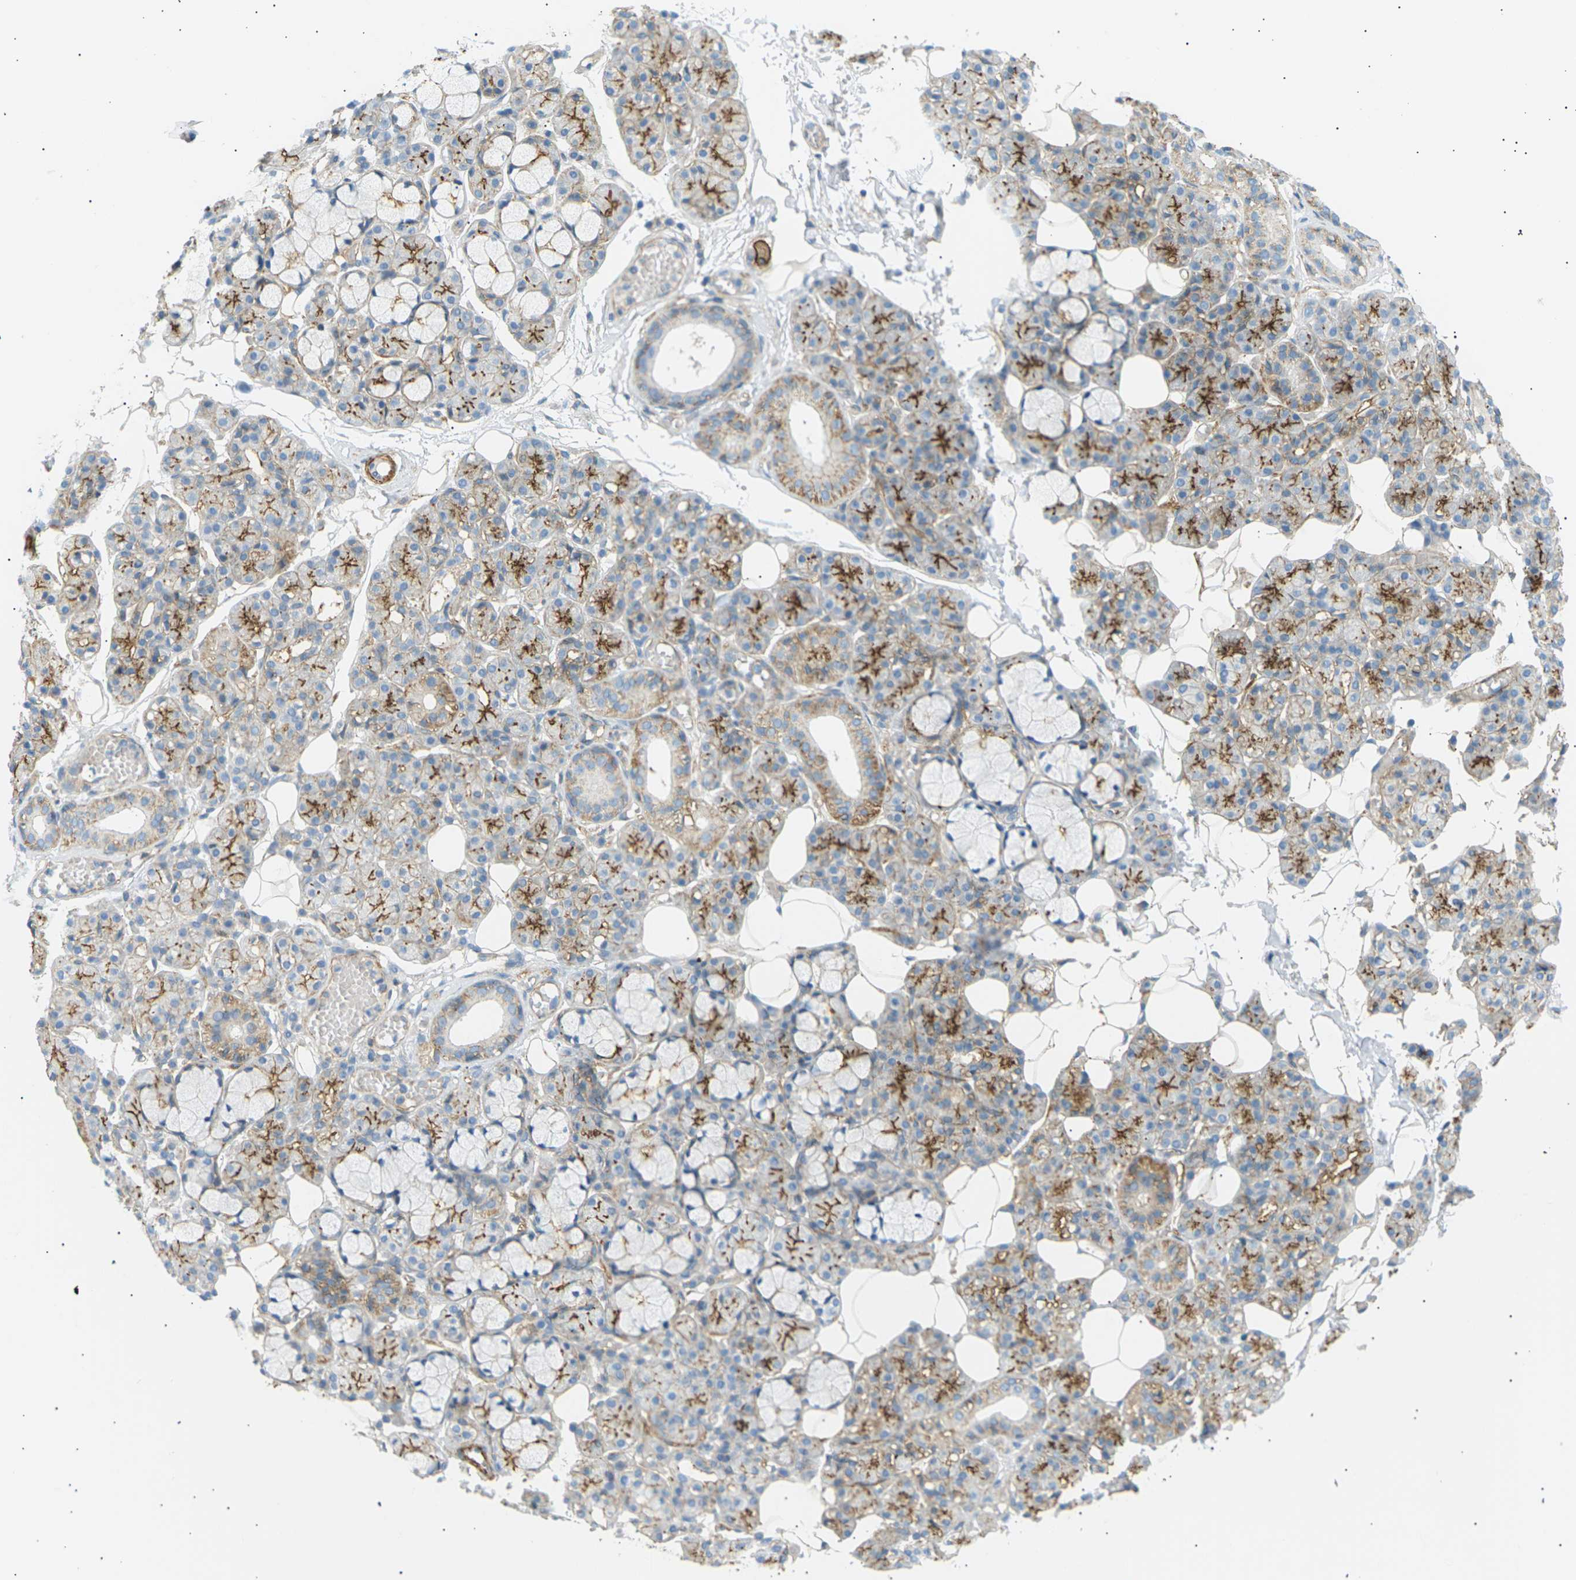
{"staining": {"intensity": "strong", "quantity": "25%-75%", "location": "cytoplasmic/membranous"}, "tissue": "salivary gland", "cell_type": "Glandular cells", "image_type": "normal", "snomed": [{"axis": "morphology", "description": "Normal tissue, NOS"}, {"axis": "topography", "description": "Salivary gland"}], "caption": "This image demonstrates immunohistochemistry (IHC) staining of benign salivary gland, with high strong cytoplasmic/membranous staining in about 25%-75% of glandular cells.", "gene": "ATP2B4", "patient": {"sex": "male", "age": 63}}